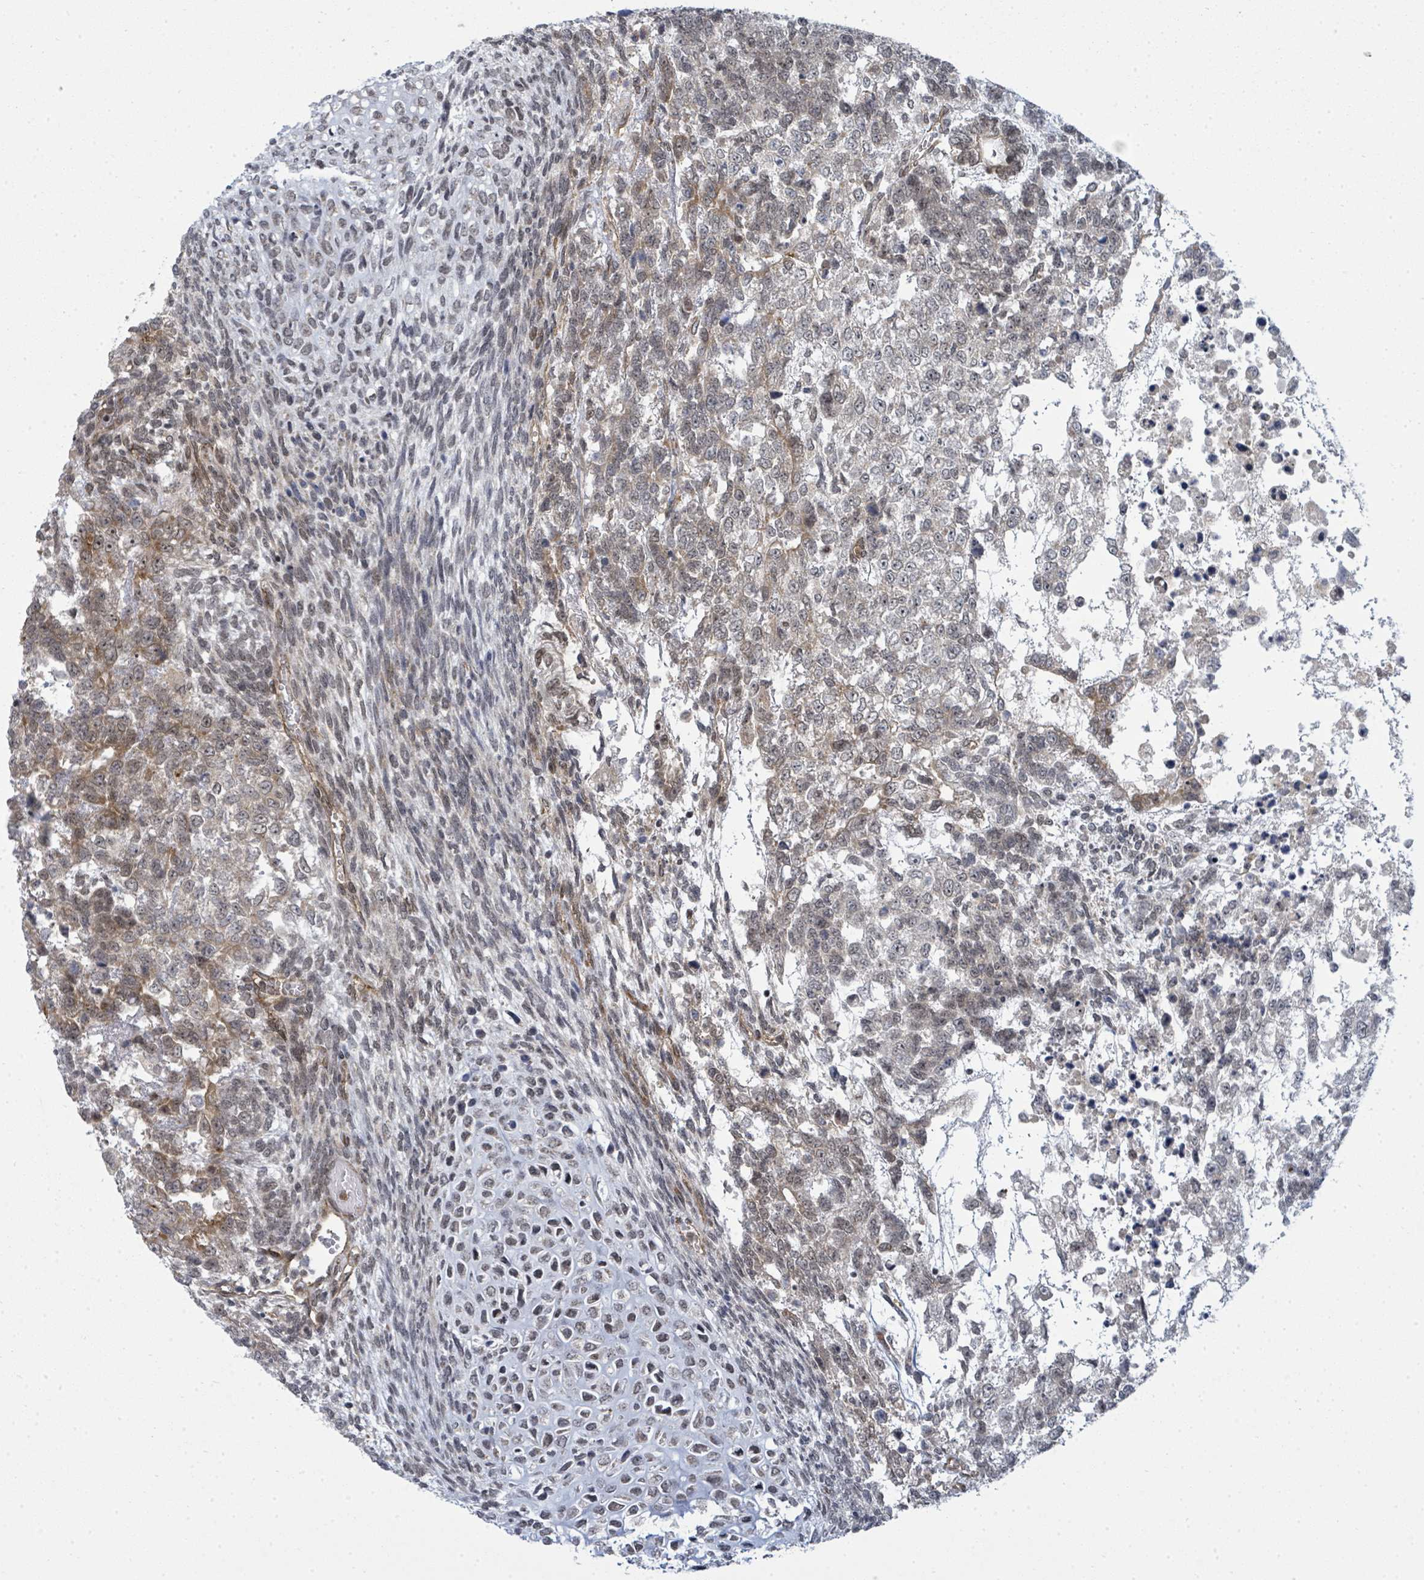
{"staining": {"intensity": "weak", "quantity": "25%-75%", "location": "nuclear"}, "tissue": "testis cancer", "cell_type": "Tumor cells", "image_type": "cancer", "snomed": [{"axis": "morphology", "description": "Carcinoma, Embryonal, NOS"}, {"axis": "topography", "description": "Testis"}], "caption": "This is a micrograph of immunohistochemistry staining of embryonal carcinoma (testis), which shows weak staining in the nuclear of tumor cells.", "gene": "PSMG2", "patient": {"sex": "male", "age": 23}}